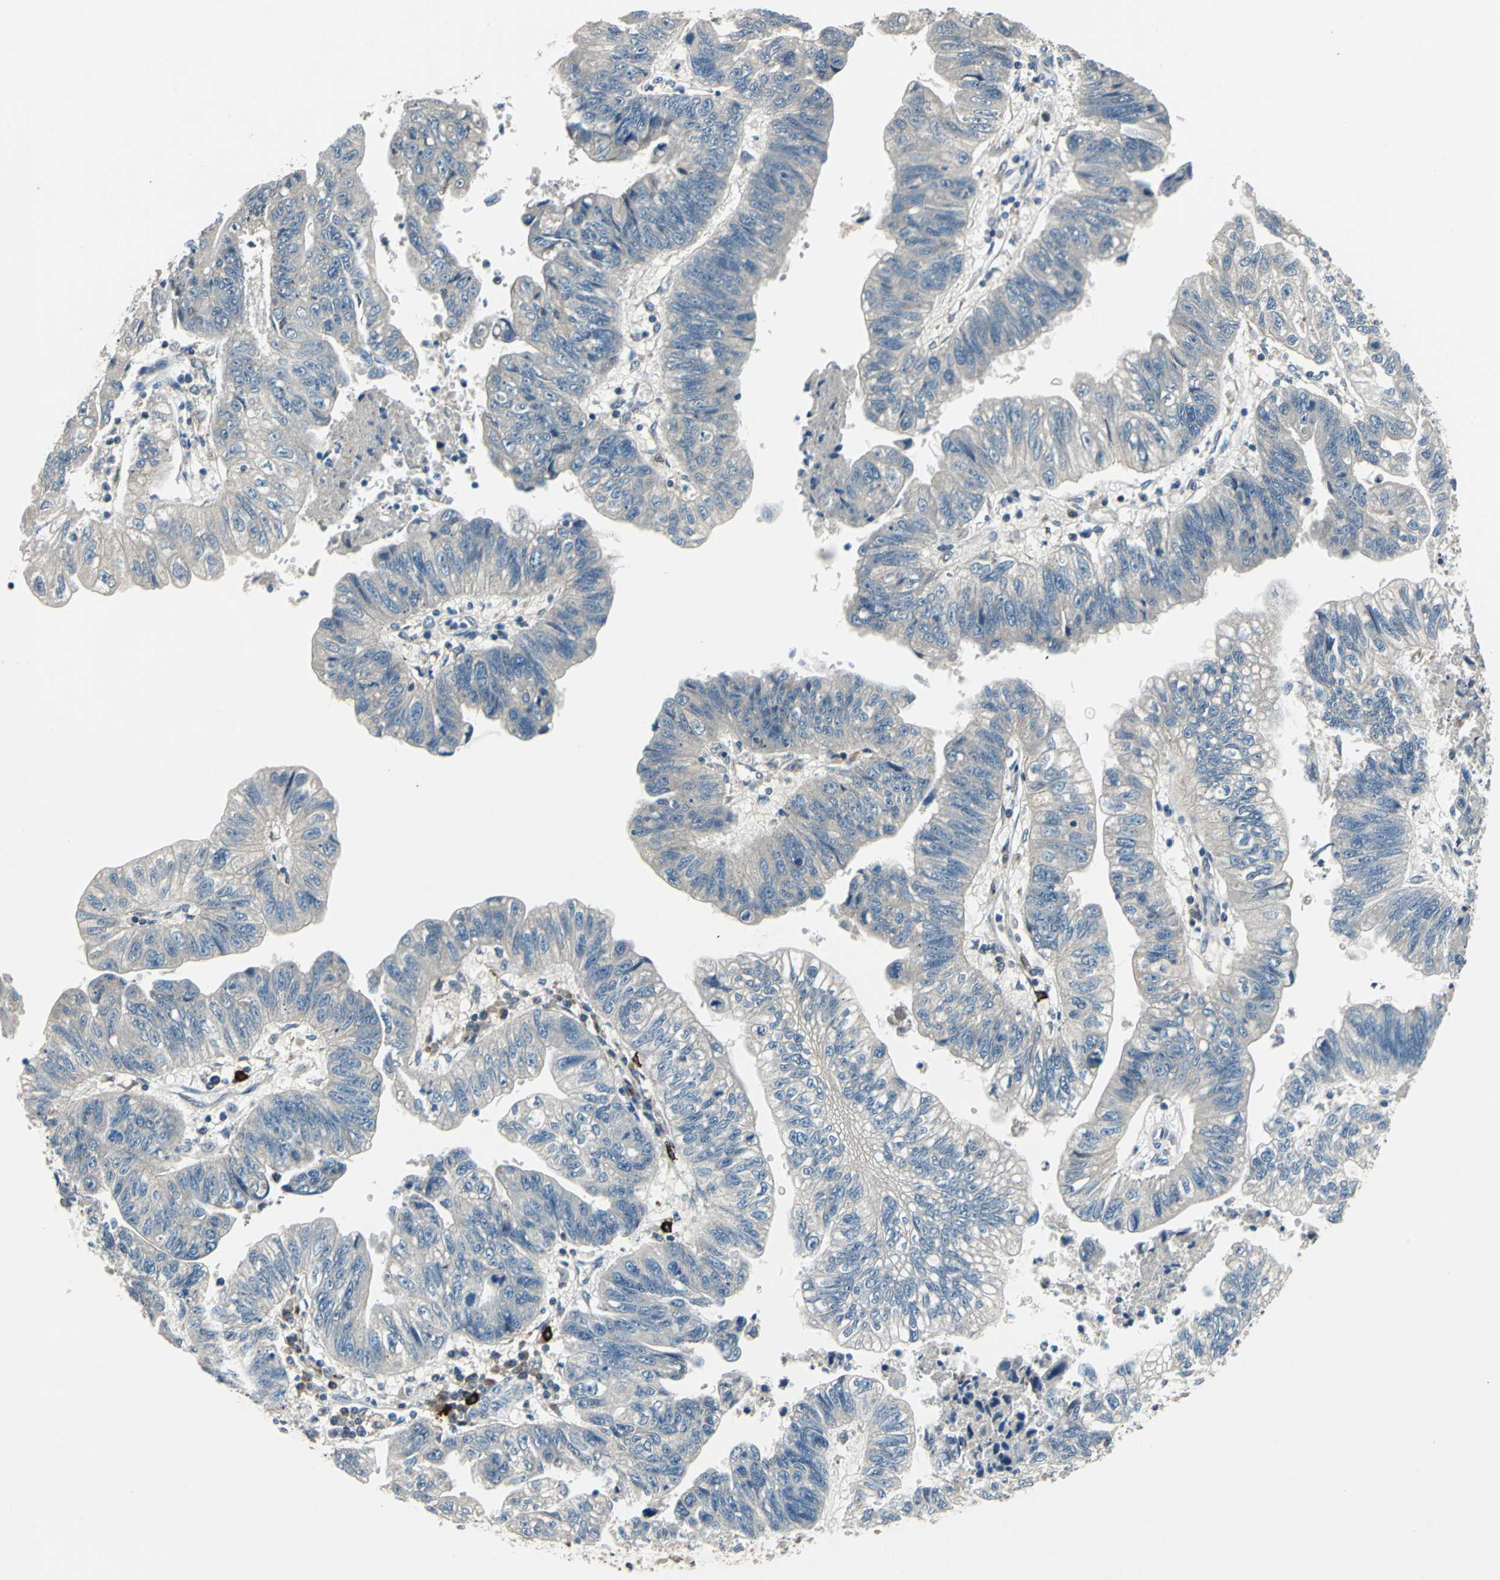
{"staining": {"intensity": "weak", "quantity": "<25%", "location": "cytoplasmic/membranous"}, "tissue": "stomach cancer", "cell_type": "Tumor cells", "image_type": "cancer", "snomed": [{"axis": "morphology", "description": "Adenocarcinoma, NOS"}, {"axis": "topography", "description": "Stomach"}], "caption": "Immunohistochemical staining of human stomach cancer reveals no significant expression in tumor cells. The staining is performed using DAB brown chromogen with nuclei counter-stained in using hematoxylin.", "gene": "SLC19A2", "patient": {"sex": "male", "age": 59}}